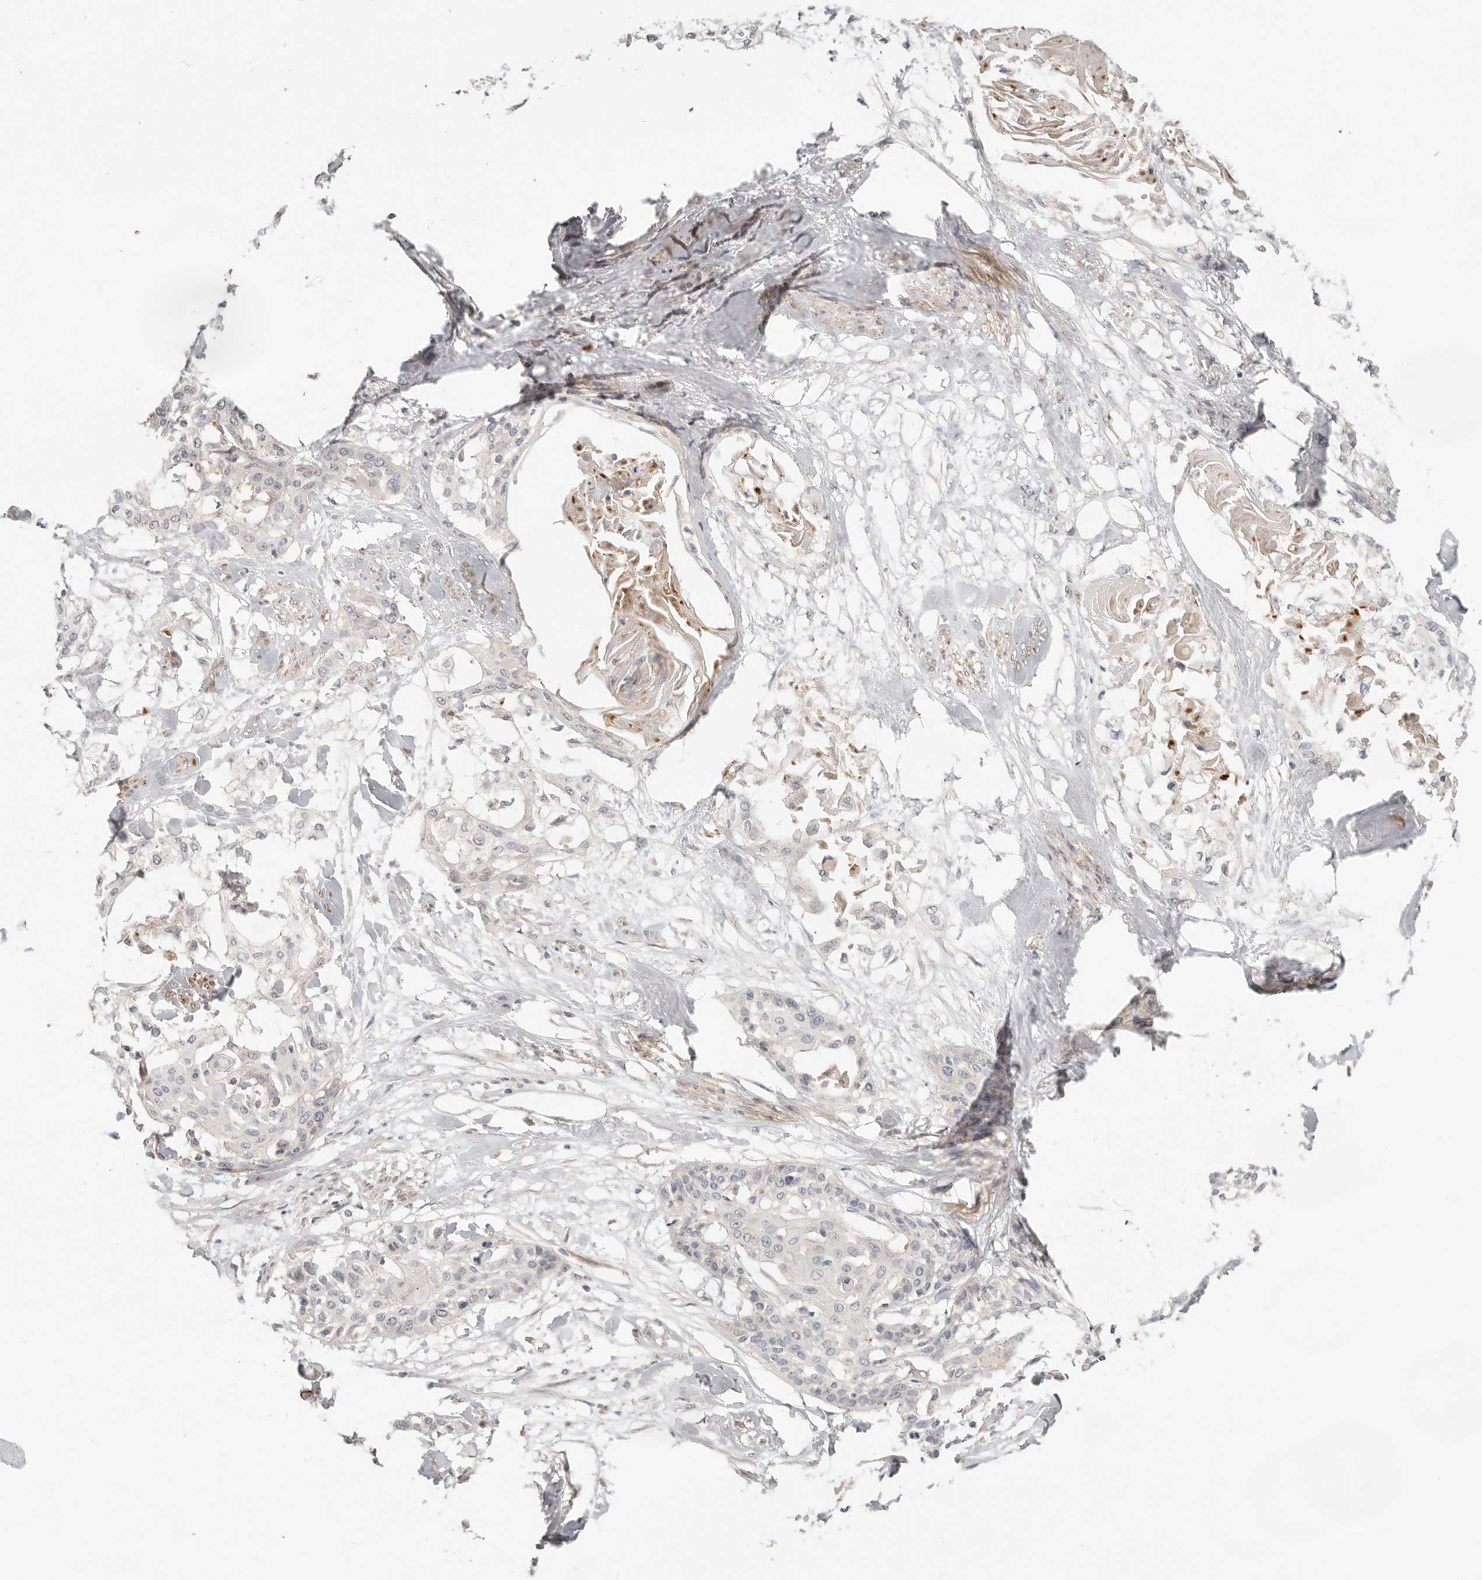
{"staining": {"intensity": "negative", "quantity": "none", "location": "none"}, "tissue": "cervical cancer", "cell_type": "Tumor cells", "image_type": "cancer", "snomed": [{"axis": "morphology", "description": "Squamous cell carcinoma, NOS"}, {"axis": "topography", "description": "Cervix"}], "caption": "DAB immunohistochemical staining of squamous cell carcinoma (cervical) displays no significant staining in tumor cells.", "gene": "ZRANB1", "patient": {"sex": "female", "age": 57}}